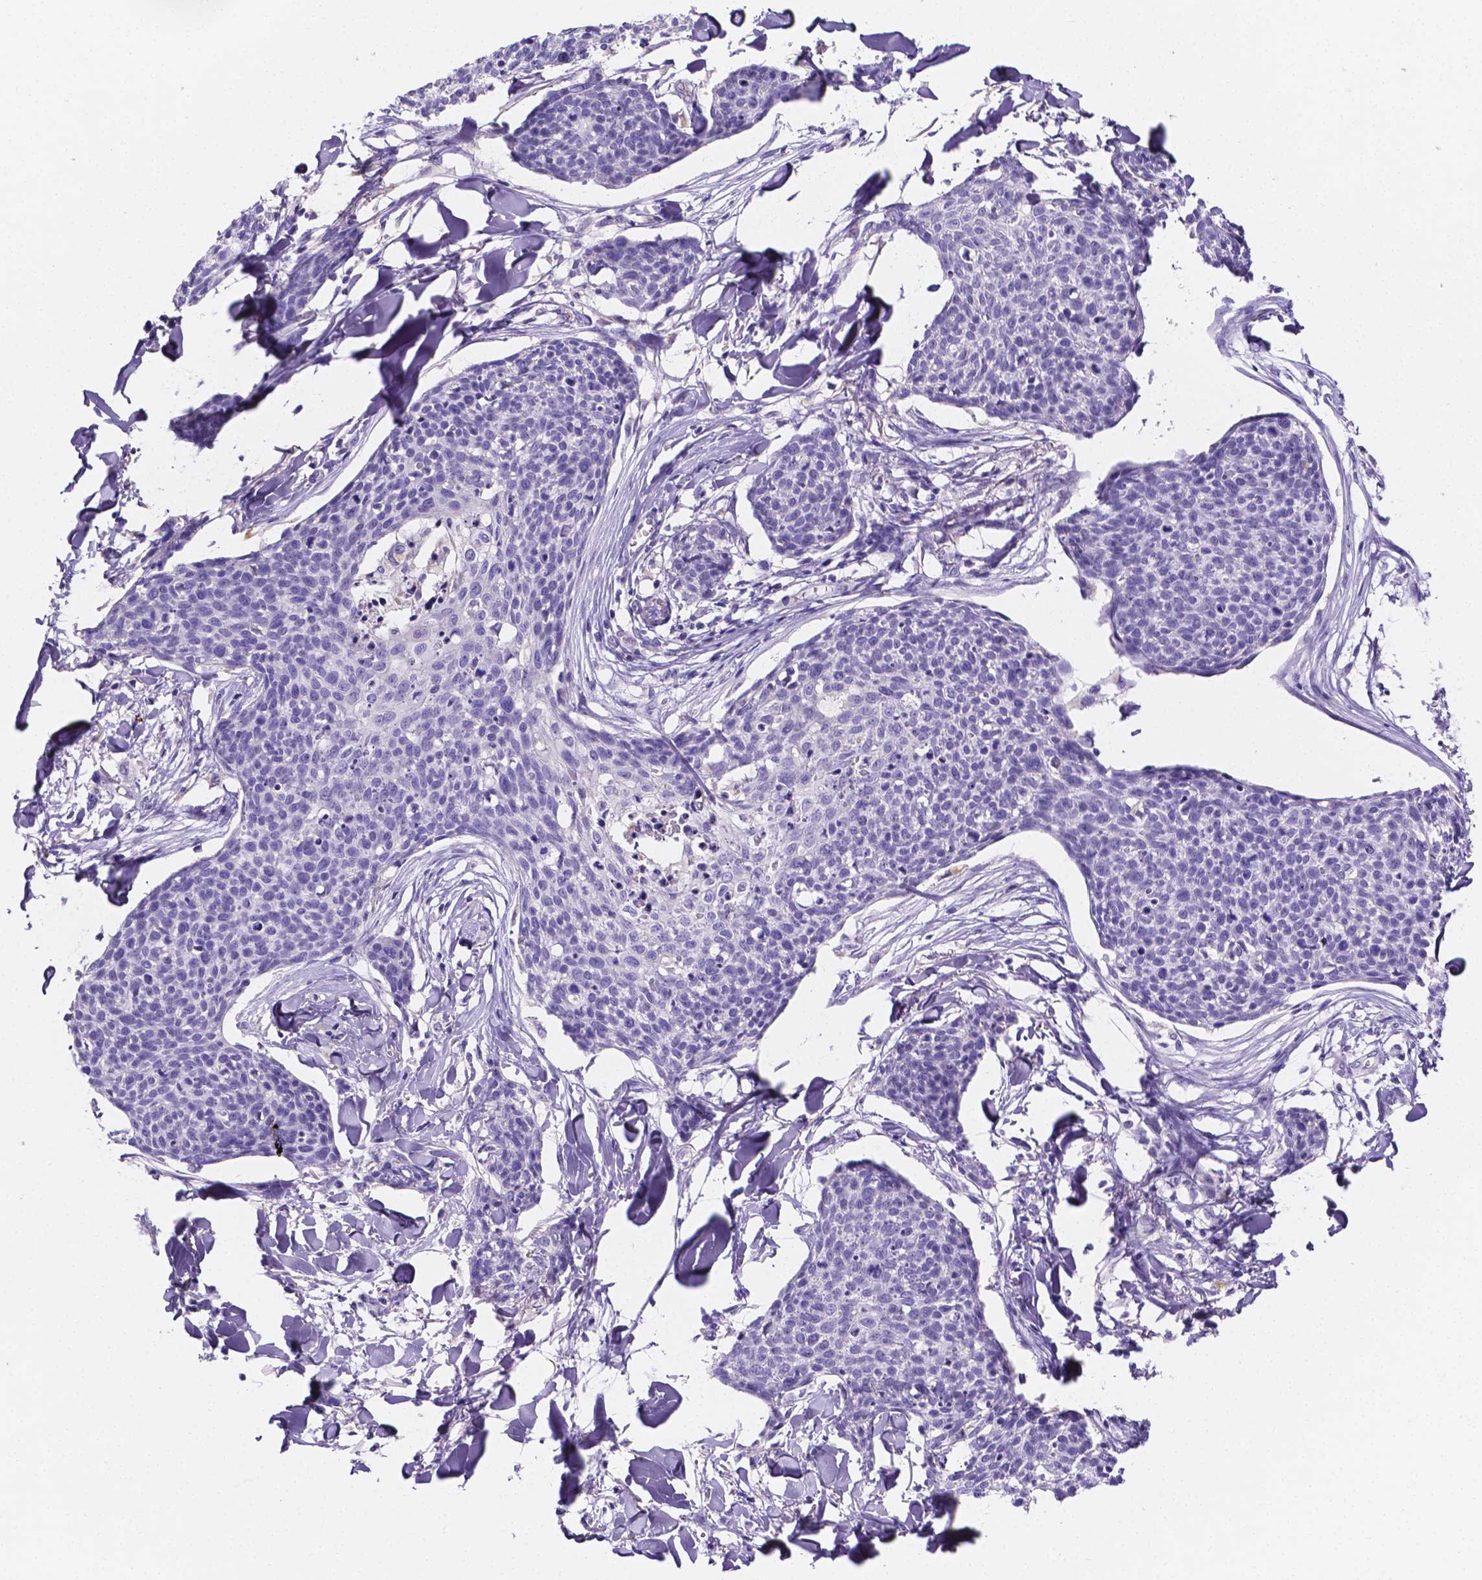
{"staining": {"intensity": "negative", "quantity": "none", "location": "none"}, "tissue": "skin cancer", "cell_type": "Tumor cells", "image_type": "cancer", "snomed": [{"axis": "morphology", "description": "Squamous cell carcinoma, NOS"}, {"axis": "topography", "description": "Skin"}, {"axis": "topography", "description": "Vulva"}], "caption": "Skin cancer was stained to show a protein in brown. There is no significant expression in tumor cells. (Brightfield microscopy of DAB (3,3'-diaminobenzidine) IHC at high magnification).", "gene": "NRGN", "patient": {"sex": "female", "age": 75}}